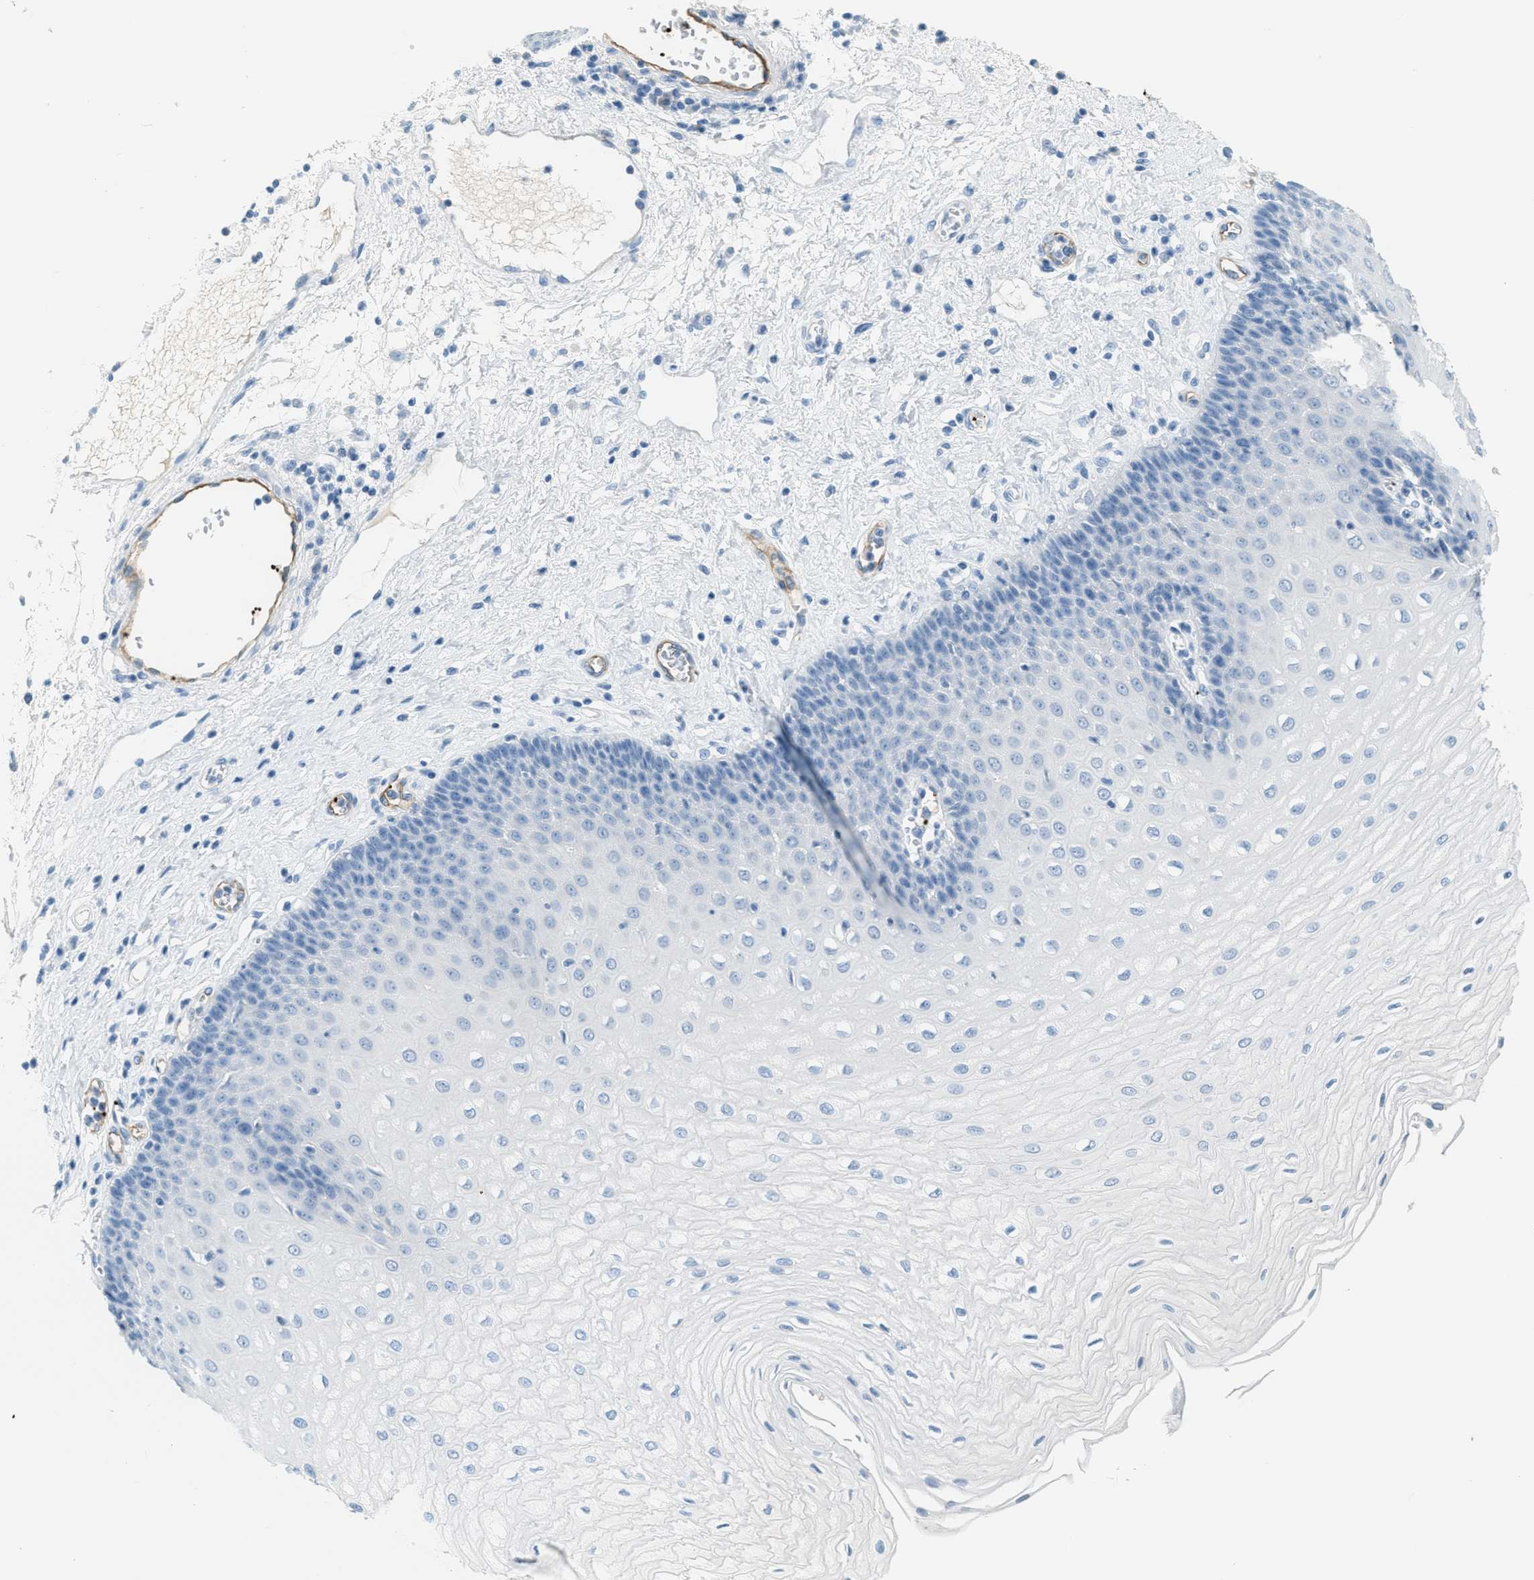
{"staining": {"intensity": "negative", "quantity": "none", "location": "none"}, "tissue": "esophagus", "cell_type": "Squamous epithelial cells", "image_type": "normal", "snomed": [{"axis": "morphology", "description": "Normal tissue, NOS"}, {"axis": "morphology", "description": "Squamous cell carcinoma, NOS"}, {"axis": "topography", "description": "Esophagus"}], "caption": "DAB immunohistochemical staining of benign human esophagus demonstrates no significant positivity in squamous epithelial cells.", "gene": "PPBP", "patient": {"sex": "male", "age": 65}}